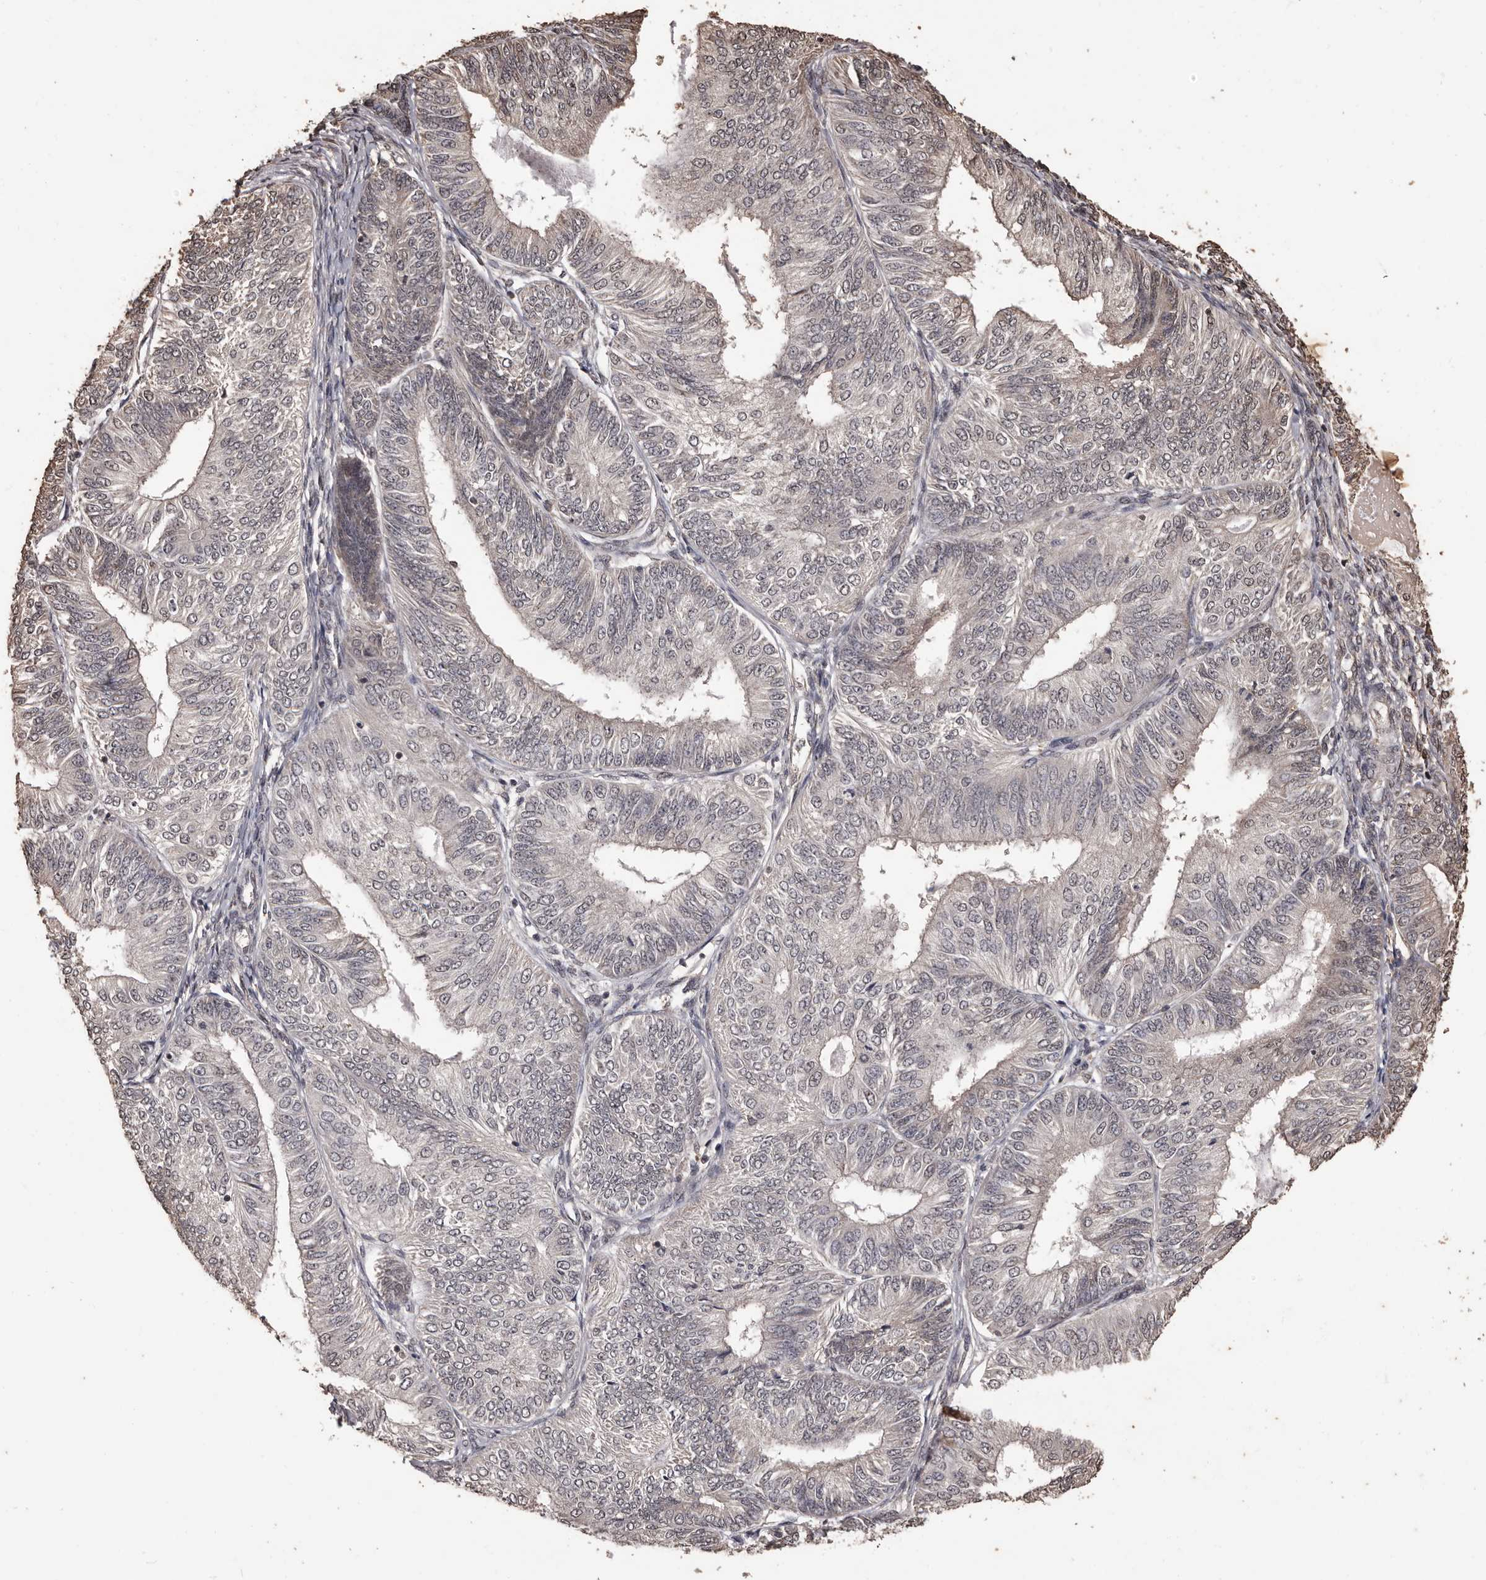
{"staining": {"intensity": "negative", "quantity": "none", "location": "none"}, "tissue": "endometrial cancer", "cell_type": "Tumor cells", "image_type": "cancer", "snomed": [{"axis": "morphology", "description": "Adenocarcinoma, NOS"}, {"axis": "topography", "description": "Endometrium"}], "caption": "Endometrial cancer (adenocarcinoma) was stained to show a protein in brown. There is no significant expression in tumor cells.", "gene": "NAV1", "patient": {"sex": "female", "age": 58}}